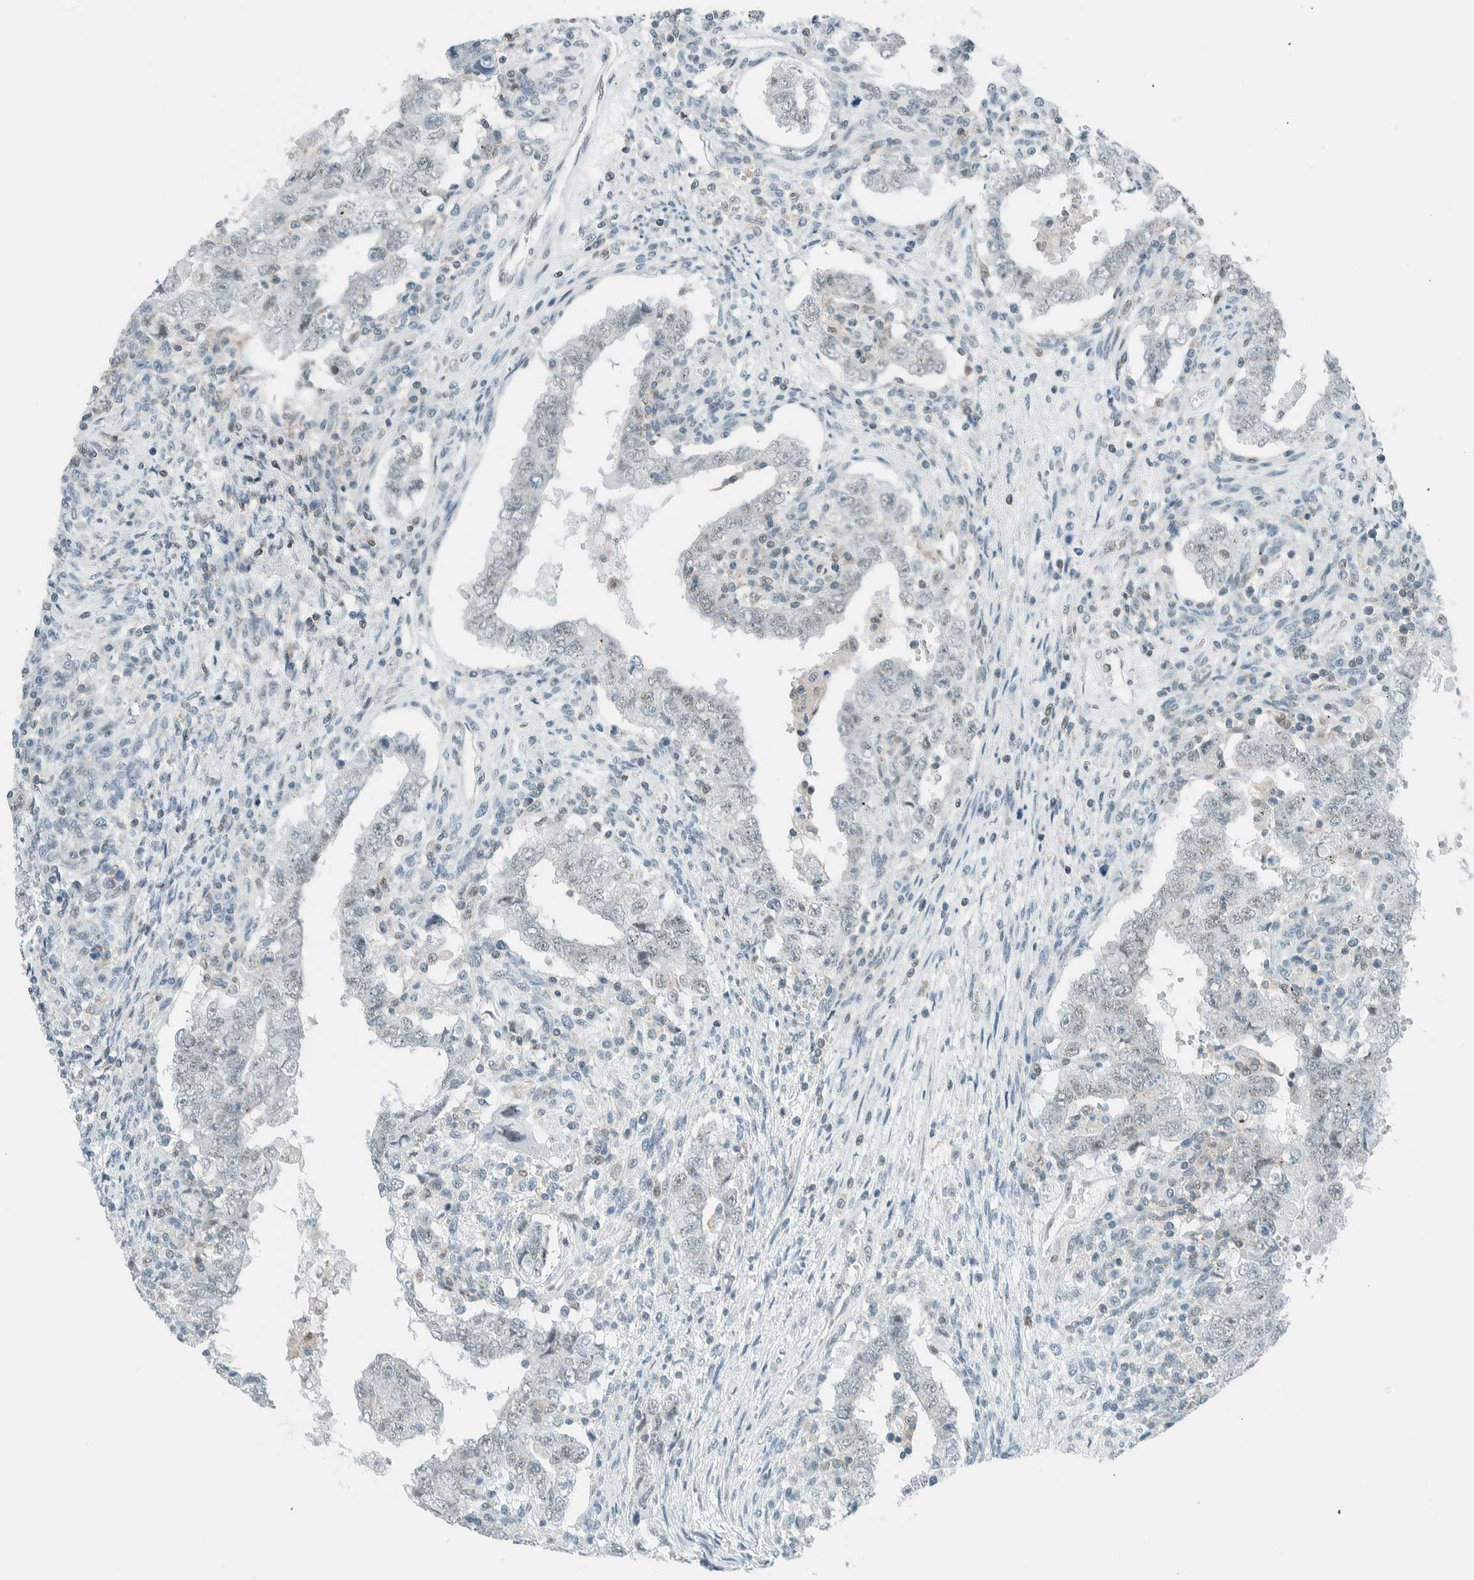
{"staining": {"intensity": "negative", "quantity": "none", "location": "none"}, "tissue": "testis cancer", "cell_type": "Tumor cells", "image_type": "cancer", "snomed": [{"axis": "morphology", "description": "Carcinoma, Embryonal, NOS"}, {"axis": "topography", "description": "Testis"}], "caption": "Photomicrograph shows no significant protein positivity in tumor cells of testis cancer.", "gene": "CYSRT1", "patient": {"sex": "male", "age": 26}}